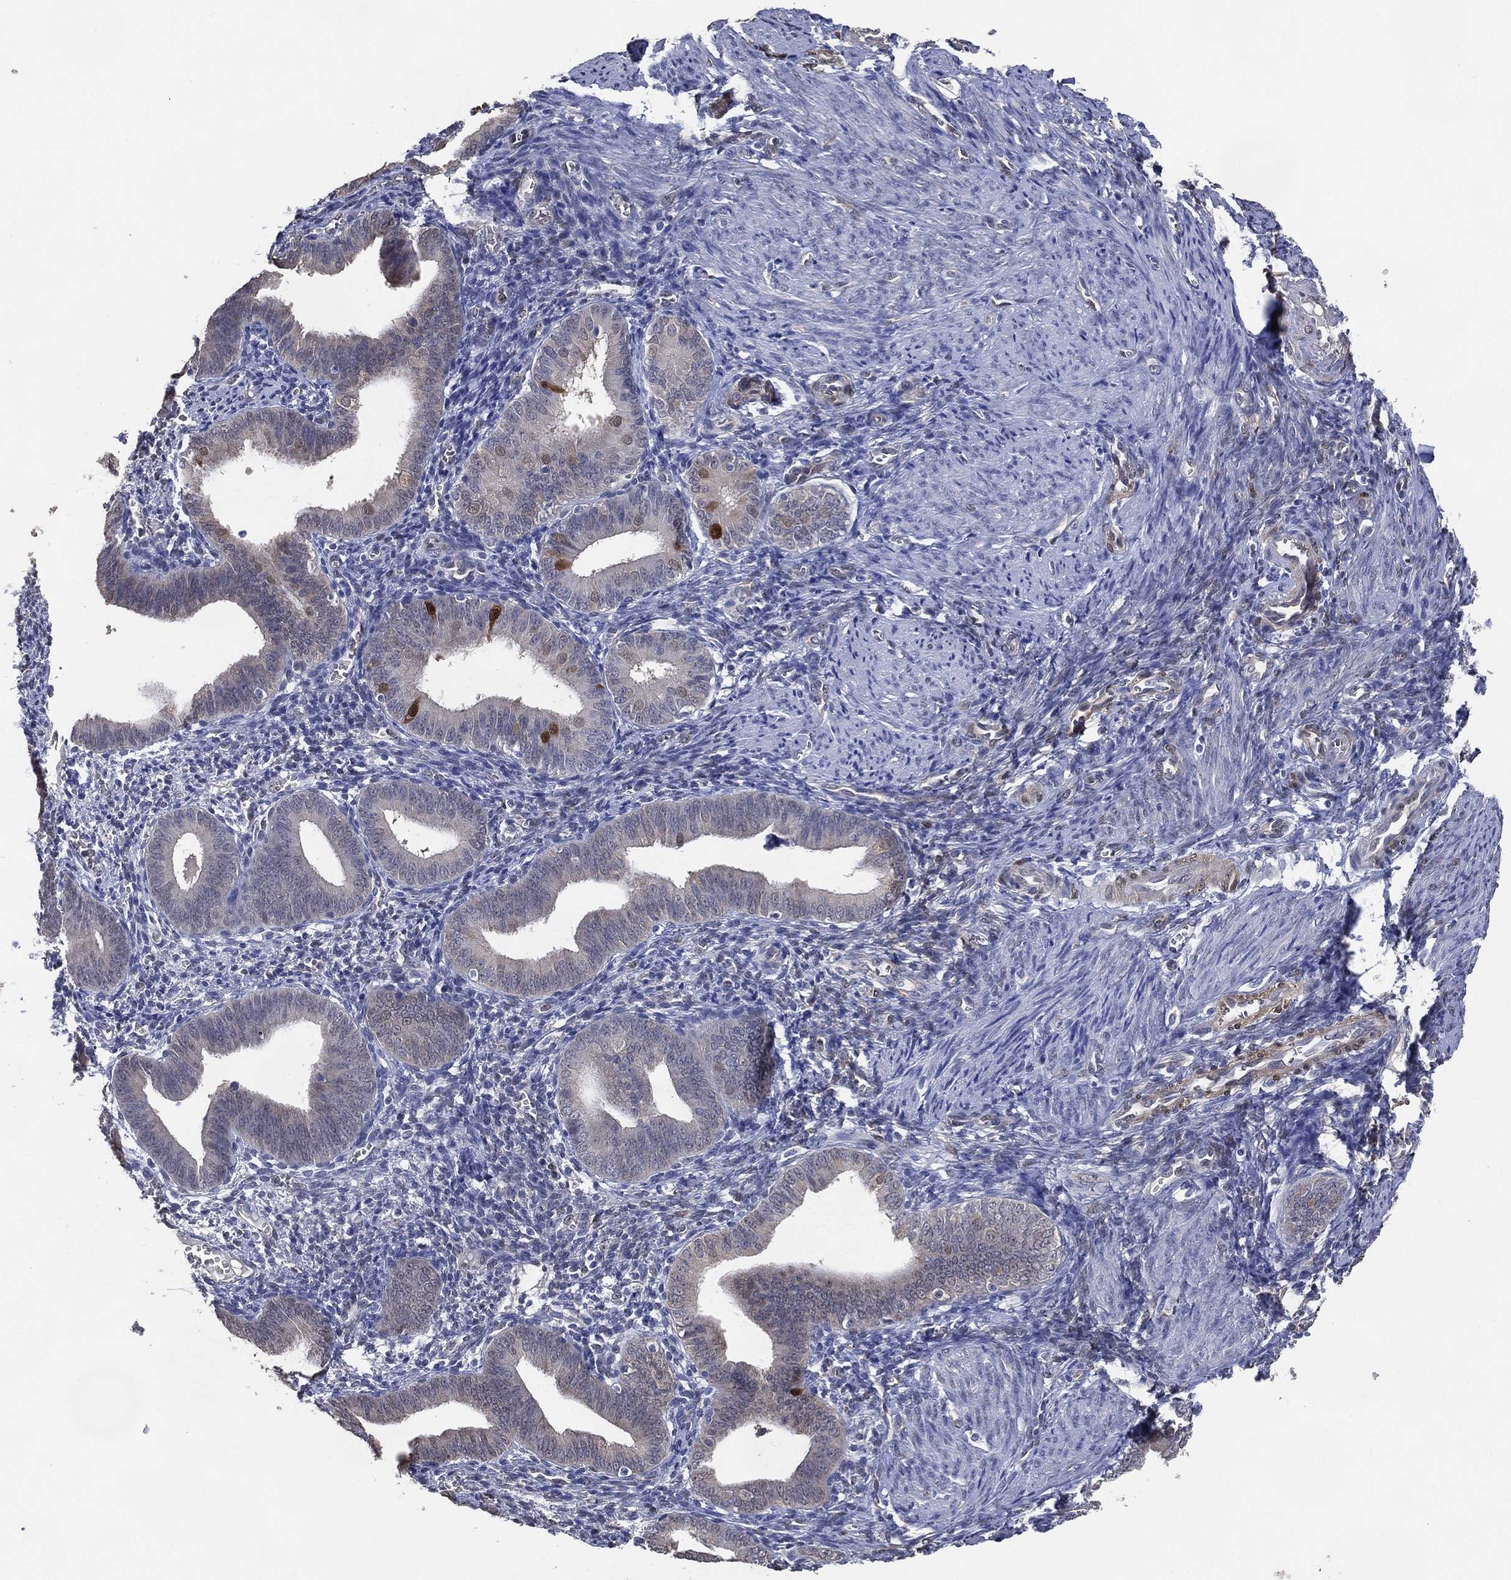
{"staining": {"intensity": "negative", "quantity": "none", "location": "none"}, "tissue": "endometrium", "cell_type": "Cells in endometrial stroma", "image_type": "normal", "snomed": [{"axis": "morphology", "description": "Normal tissue, NOS"}, {"axis": "topography", "description": "Endometrium"}], "caption": "This is an immunohistochemistry (IHC) photomicrograph of benign endometrium. There is no staining in cells in endometrial stroma.", "gene": "AK1", "patient": {"sex": "female", "age": 42}}